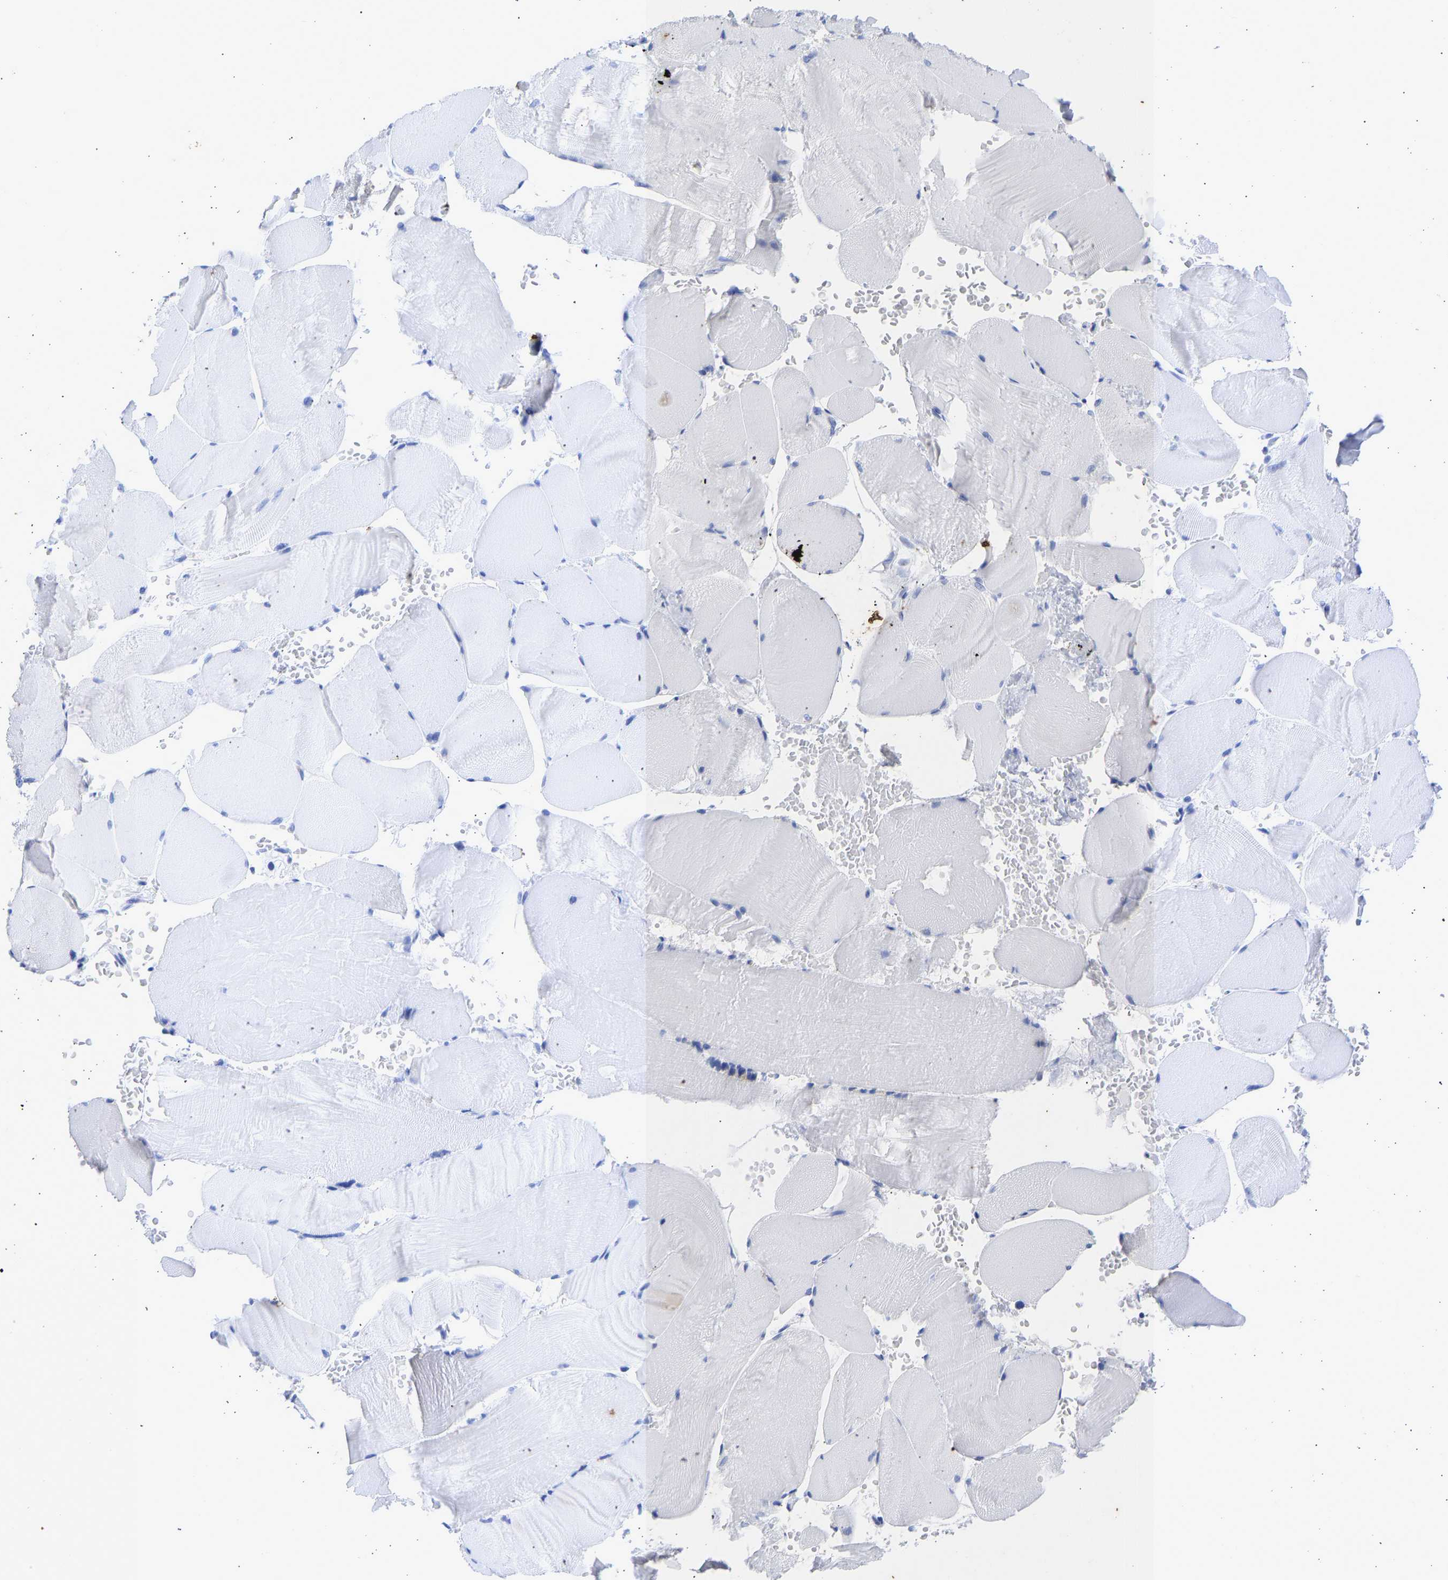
{"staining": {"intensity": "negative", "quantity": "none", "location": "none"}, "tissue": "skeletal muscle", "cell_type": "Myocytes", "image_type": "normal", "snomed": [{"axis": "morphology", "description": "Normal tissue, NOS"}, {"axis": "topography", "description": "Skin"}, {"axis": "topography", "description": "Skeletal muscle"}], "caption": "An immunohistochemistry histopathology image of benign skeletal muscle is shown. There is no staining in myocytes of skeletal muscle. The staining was performed using DAB (3,3'-diaminobenzidine) to visualize the protein expression in brown, while the nuclei were stained in blue with hematoxylin (Magnification: 20x).", "gene": "KRT1", "patient": {"sex": "male", "age": 83}}